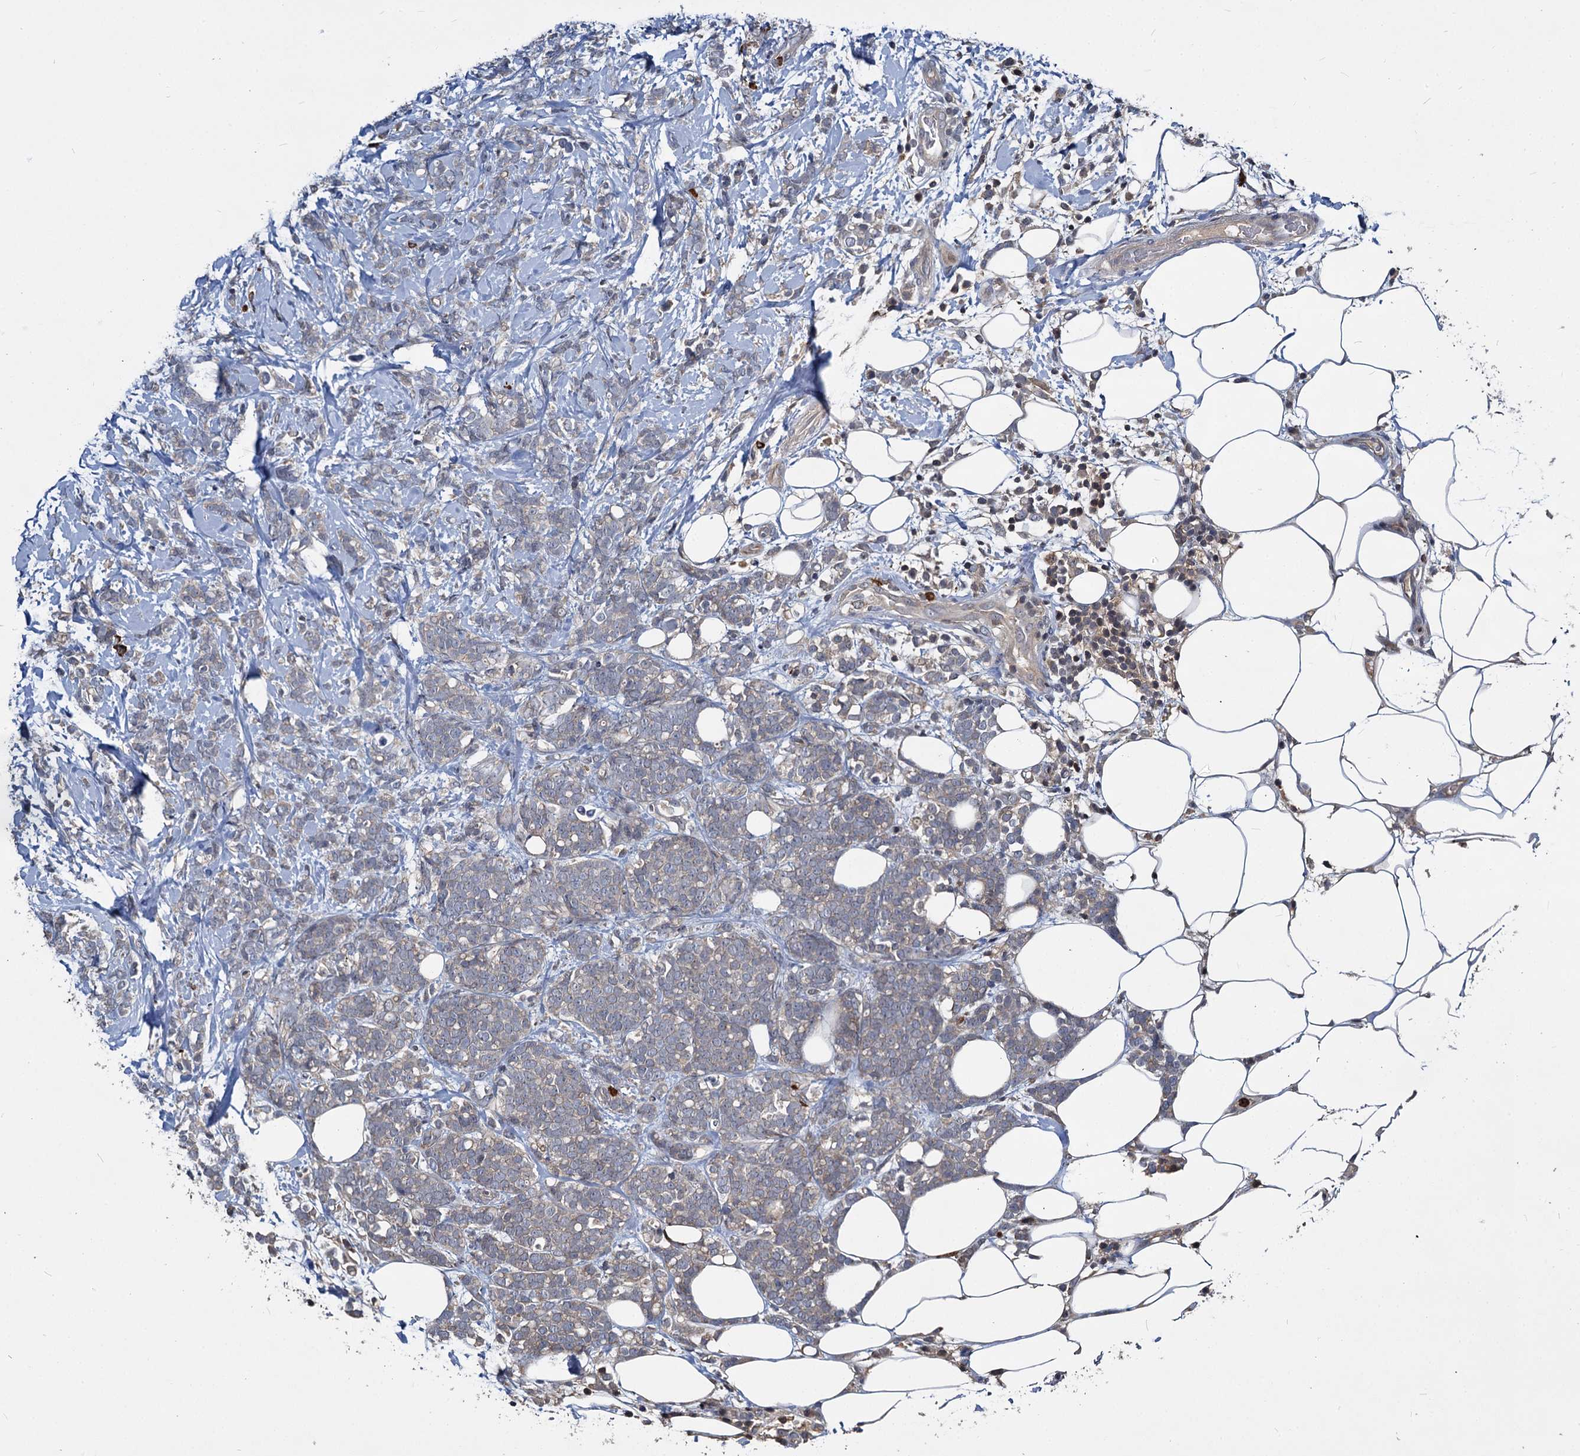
{"staining": {"intensity": "weak", "quantity": "<25%", "location": "cytoplasmic/membranous"}, "tissue": "breast cancer", "cell_type": "Tumor cells", "image_type": "cancer", "snomed": [{"axis": "morphology", "description": "Lobular carcinoma"}, {"axis": "topography", "description": "Breast"}], "caption": "IHC histopathology image of human breast cancer (lobular carcinoma) stained for a protein (brown), which reveals no positivity in tumor cells.", "gene": "ATG101", "patient": {"sex": "female", "age": 58}}